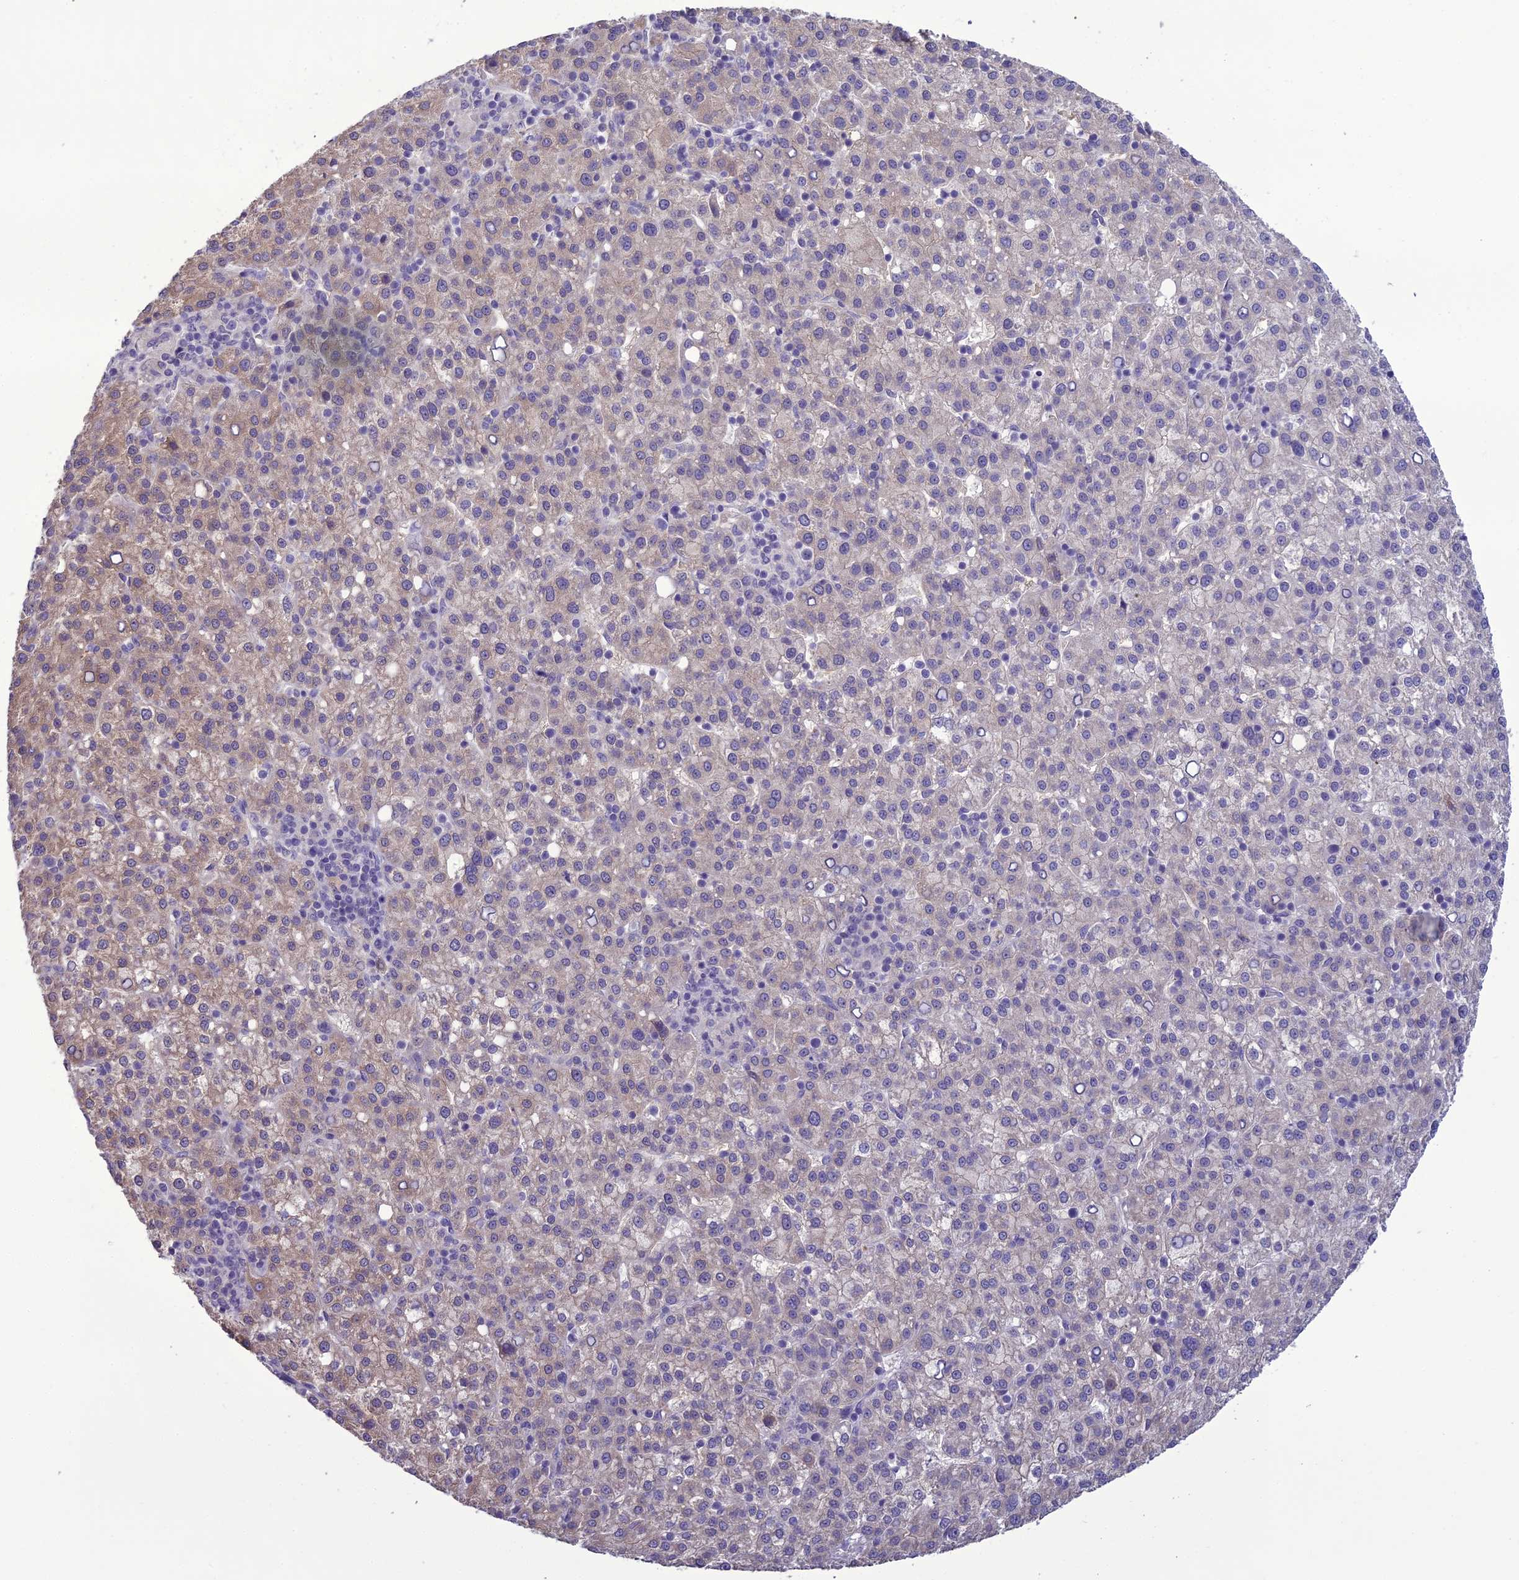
{"staining": {"intensity": "weak", "quantity": "<25%", "location": "cytoplasmic/membranous"}, "tissue": "liver cancer", "cell_type": "Tumor cells", "image_type": "cancer", "snomed": [{"axis": "morphology", "description": "Carcinoma, Hepatocellular, NOS"}, {"axis": "topography", "description": "Liver"}], "caption": "This is an immunohistochemistry (IHC) image of liver cancer. There is no positivity in tumor cells.", "gene": "SCRT1", "patient": {"sex": "female", "age": 58}}